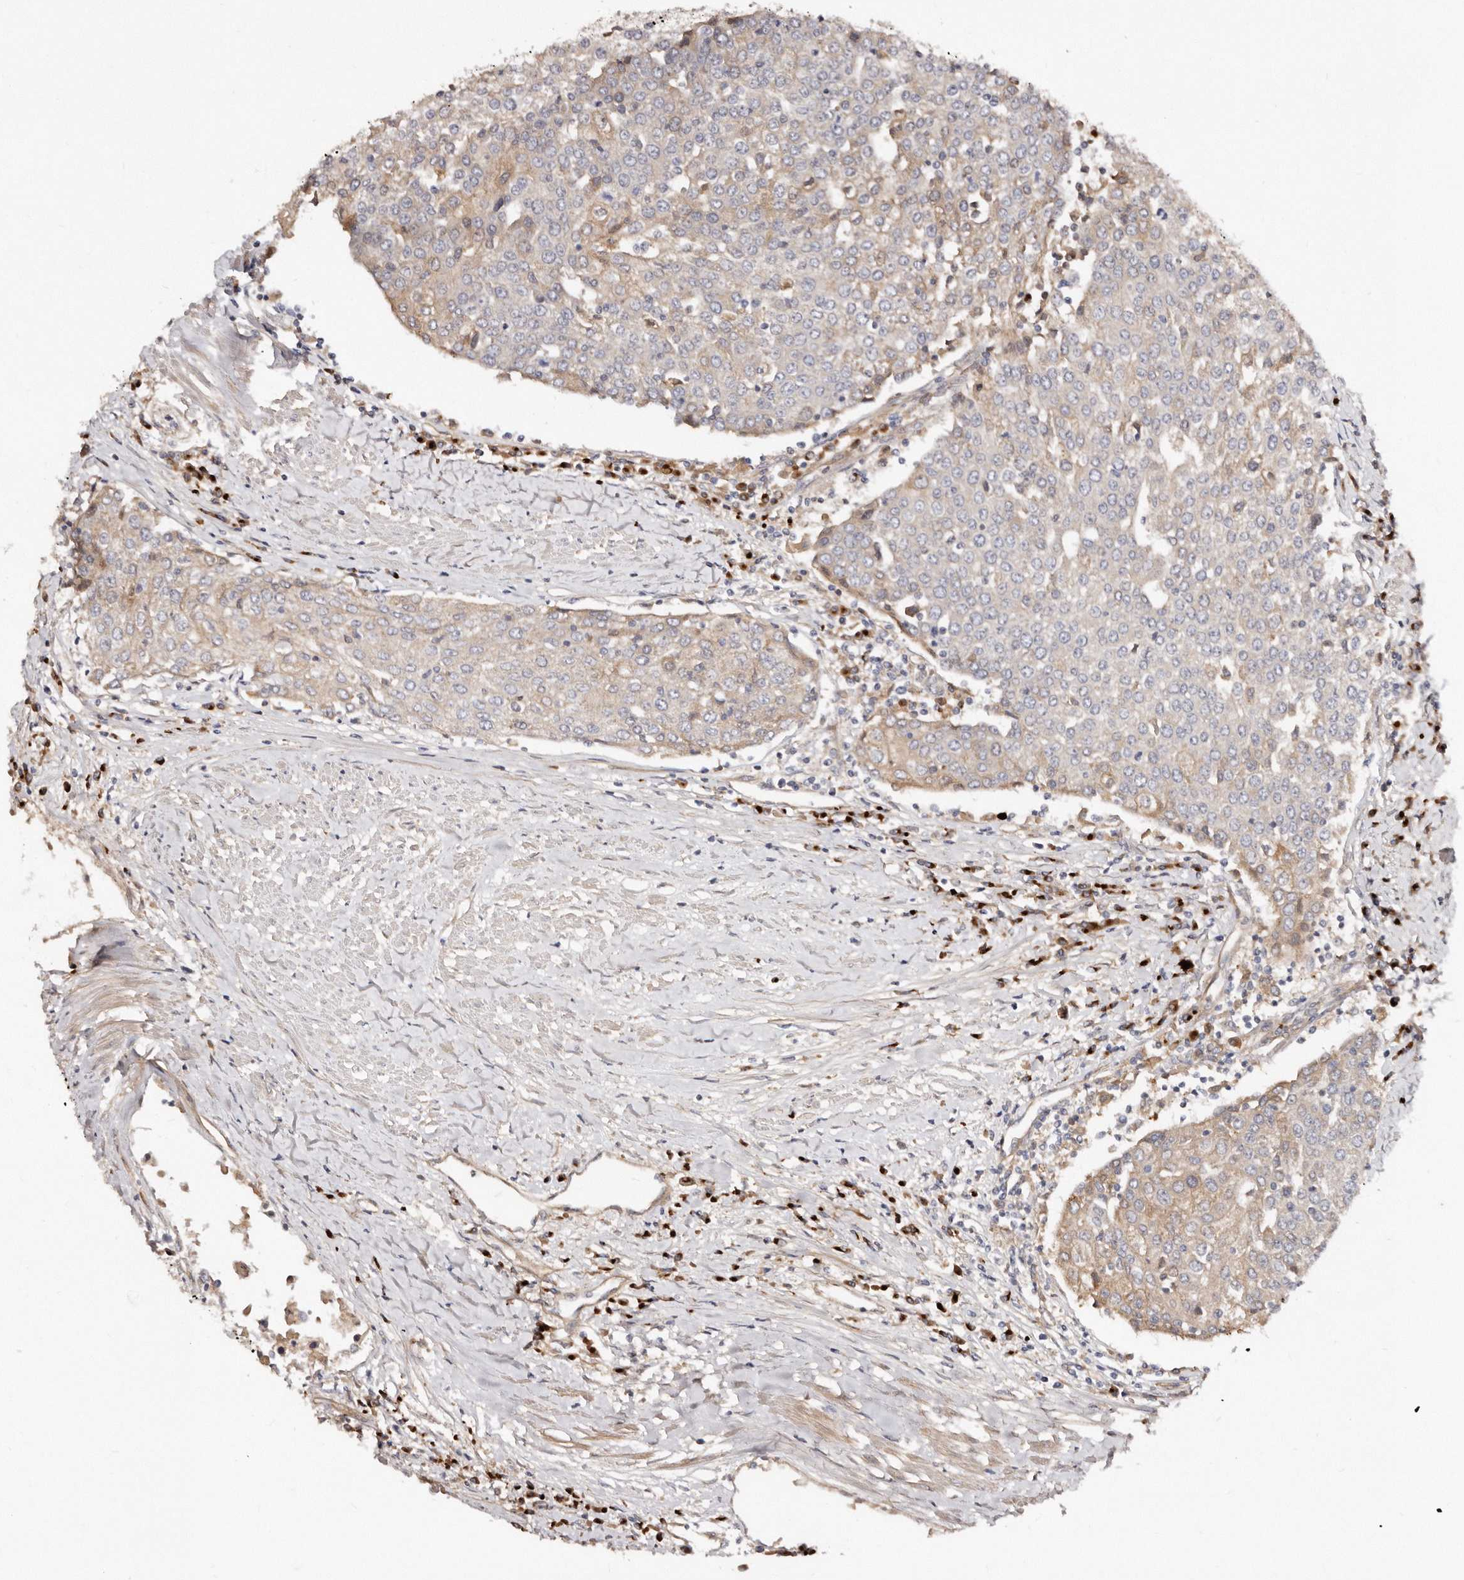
{"staining": {"intensity": "weak", "quantity": "25%-75%", "location": "cytoplasmic/membranous"}, "tissue": "urothelial cancer", "cell_type": "Tumor cells", "image_type": "cancer", "snomed": [{"axis": "morphology", "description": "Urothelial carcinoma, High grade"}, {"axis": "topography", "description": "Urinary bladder"}], "caption": "A brown stain shows weak cytoplasmic/membranous staining of a protein in urothelial cancer tumor cells. The staining was performed using DAB to visualize the protein expression in brown, while the nuclei were stained in blue with hematoxylin (Magnification: 20x).", "gene": "DACT2", "patient": {"sex": "female", "age": 85}}